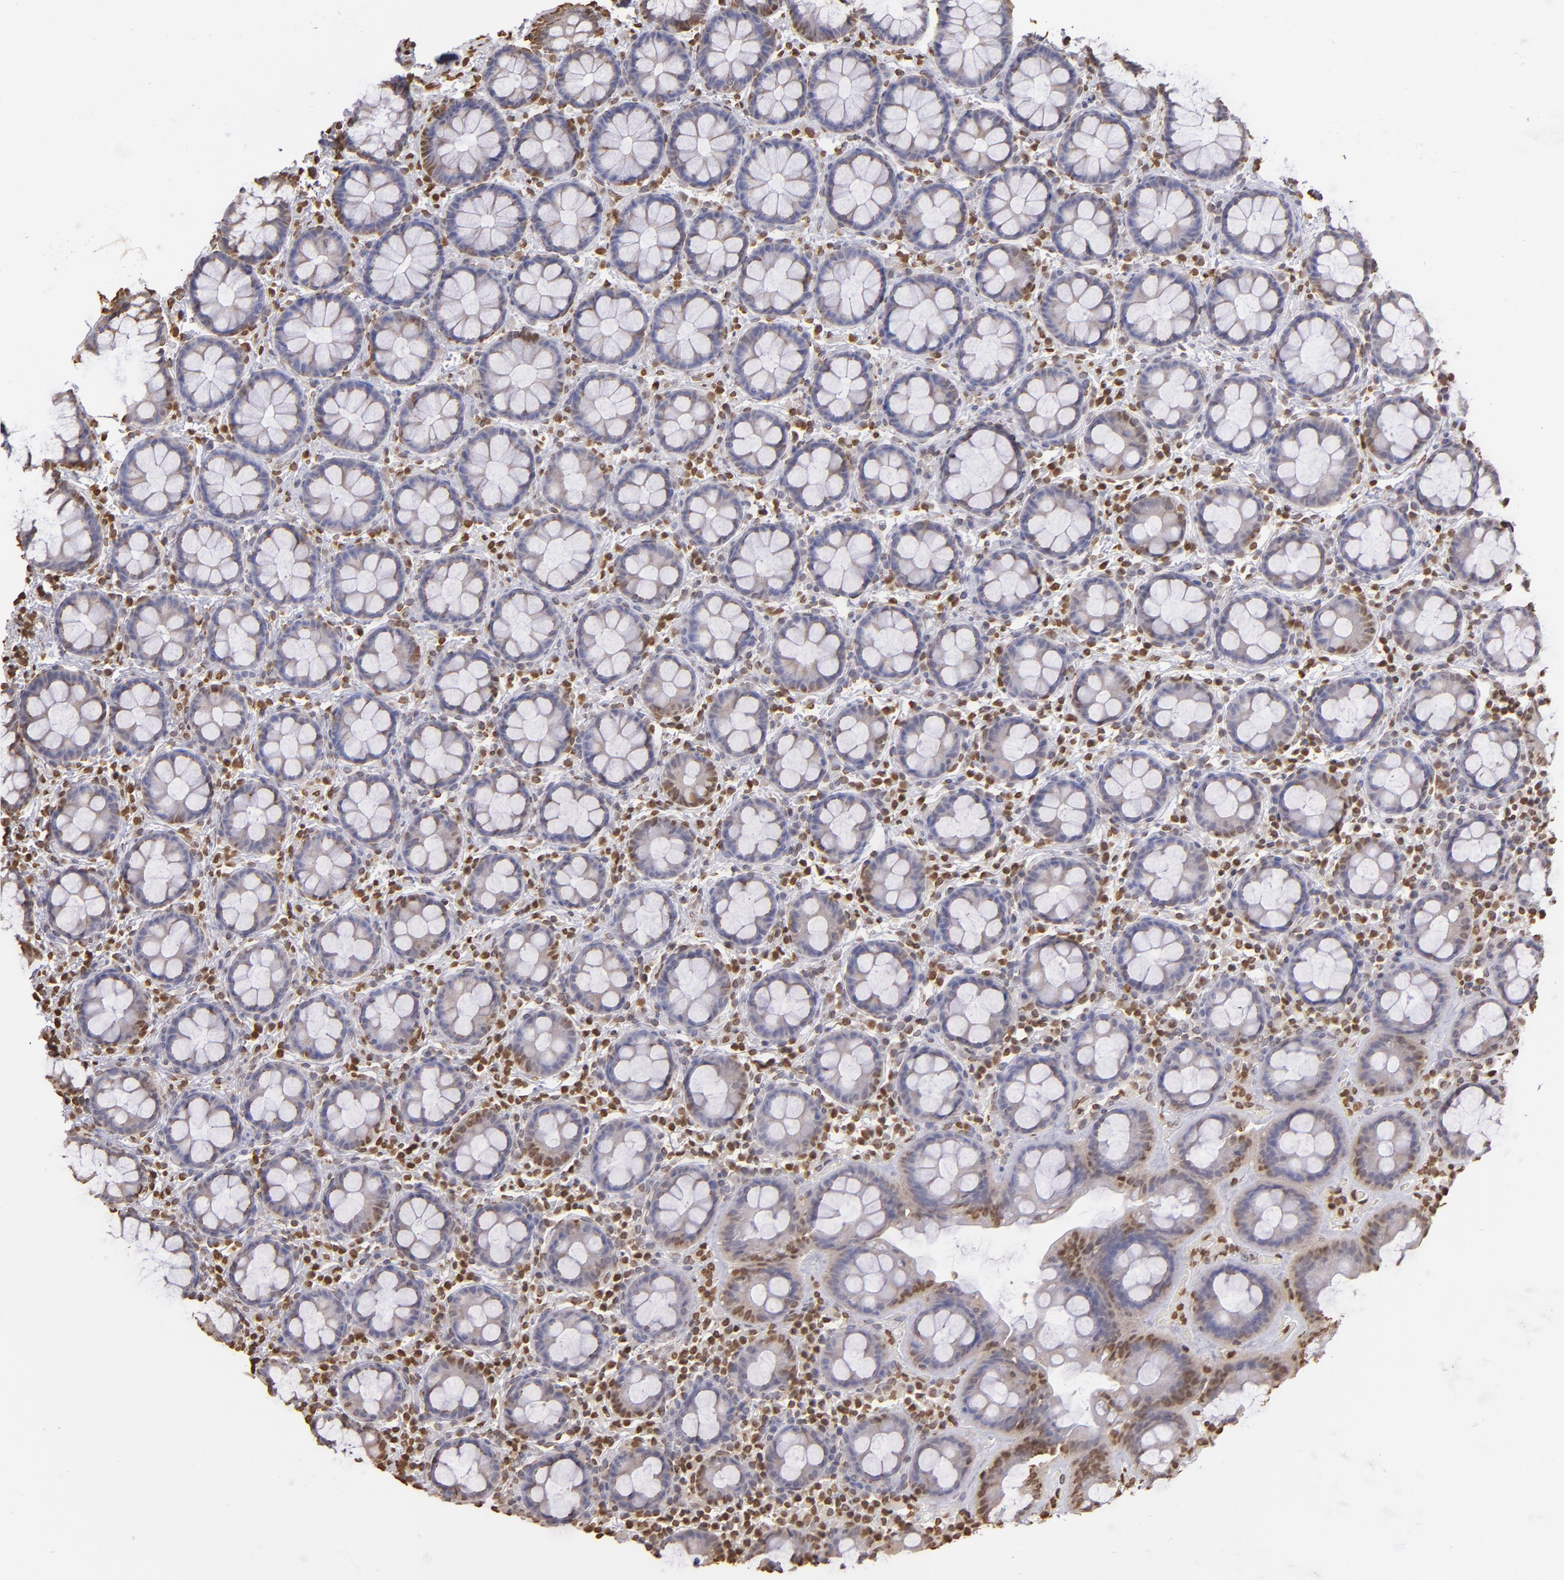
{"staining": {"intensity": "moderate", "quantity": "25%-75%", "location": "nuclear"}, "tissue": "rectum", "cell_type": "Glandular cells", "image_type": "normal", "snomed": [{"axis": "morphology", "description": "Normal tissue, NOS"}, {"axis": "topography", "description": "Rectum"}], "caption": "Immunohistochemistry (IHC) histopathology image of benign rectum stained for a protein (brown), which exhibits medium levels of moderate nuclear positivity in about 25%-75% of glandular cells.", "gene": "LBX1", "patient": {"sex": "male", "age": 92}}